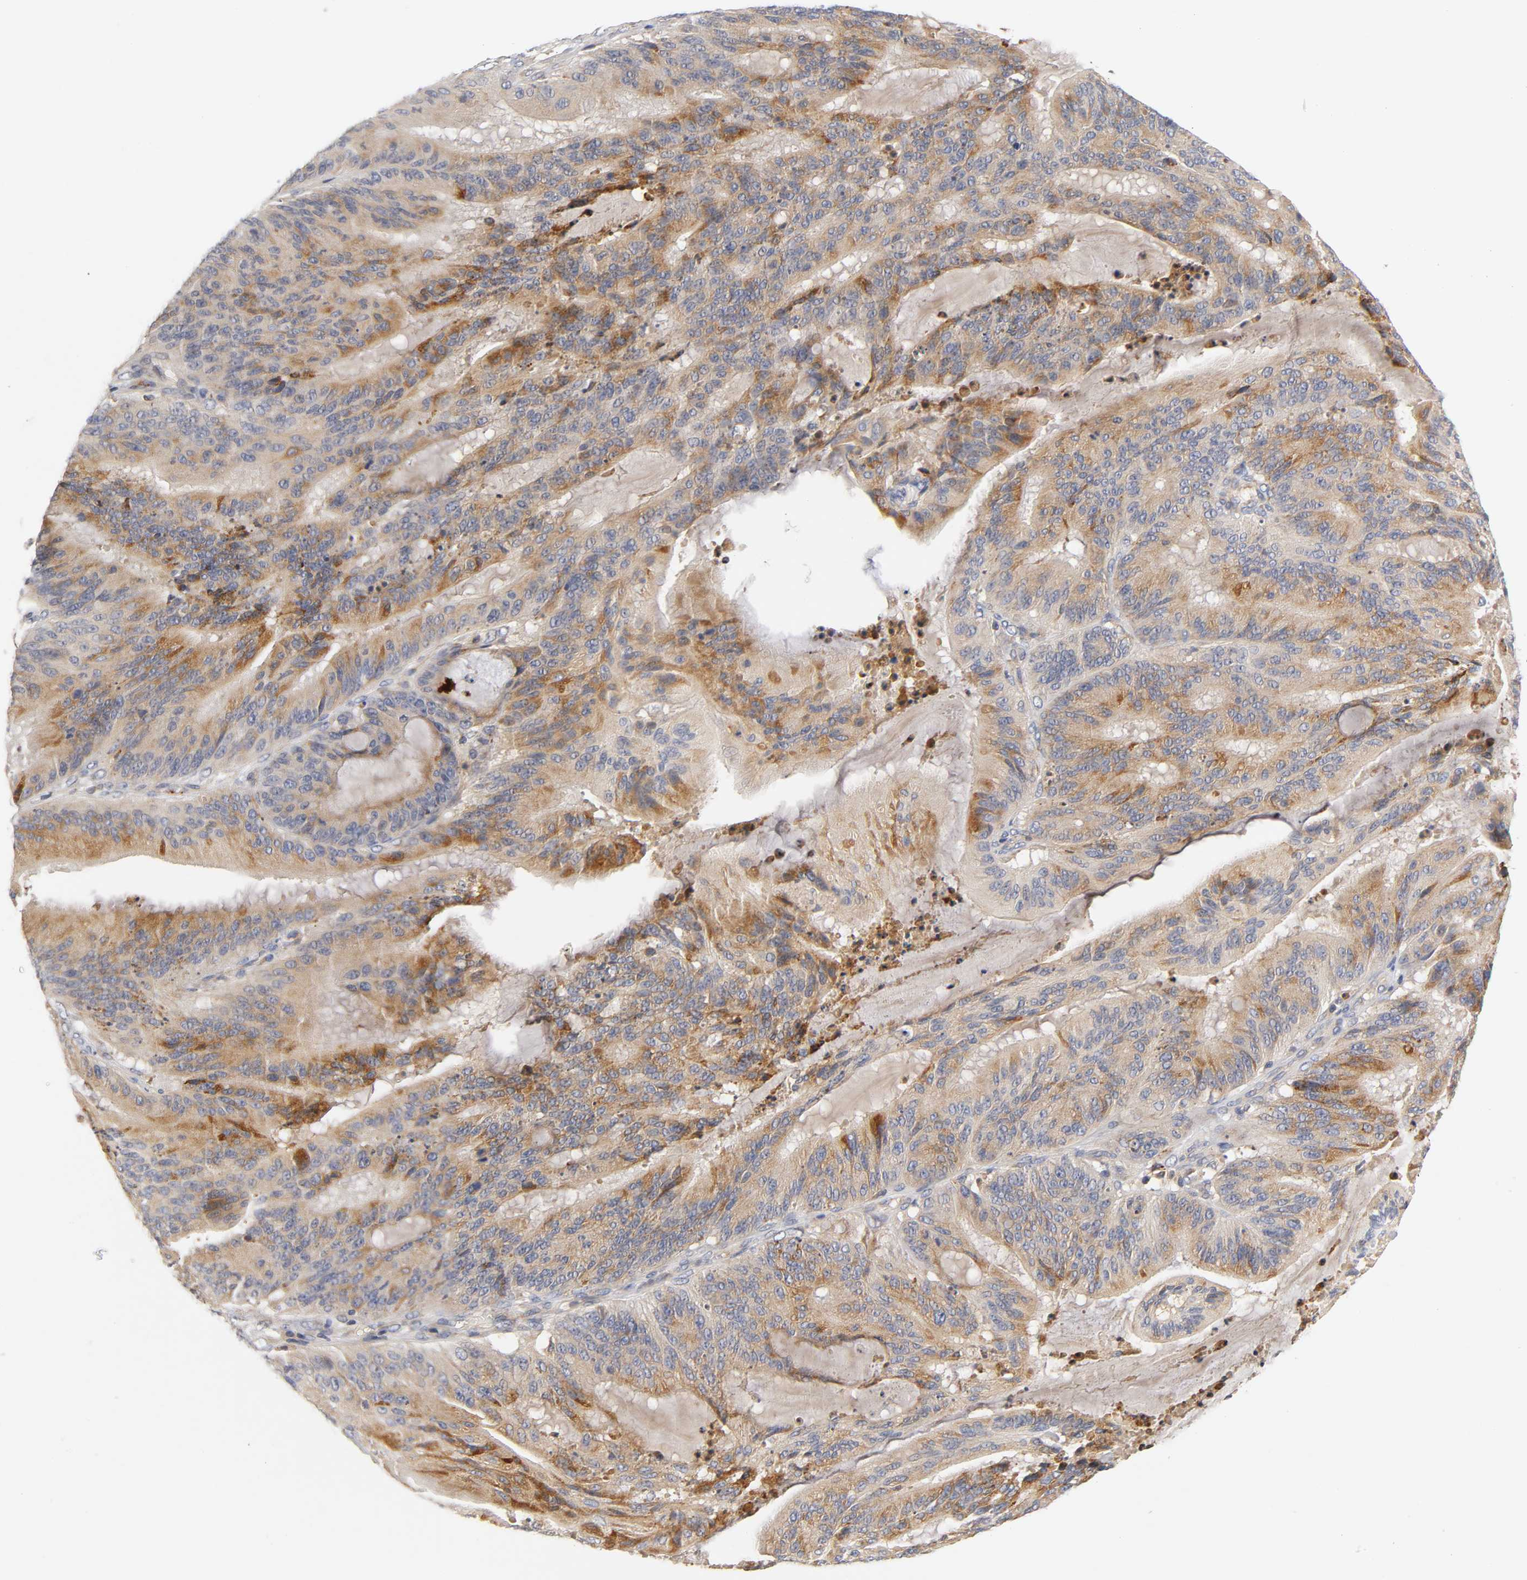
{"staining": {"intensity": "moderate", "quantity": ">75%", "location": "cytoplasmic/membranous"}, "tissue": "liver cancer", "cell_type": "Tumor cells", "image_type": "cancer", "snomed": [{"axis": "morphology", "description": "Cholangiocarcinoma"}, {"axis": "topography", "description": "Liver"}], "caption": "Moderate cytoplasmic/membranous expression for a protein is present in about >75% of tumor cells of liver cancer (cholangiocarcinoma) using immunohistochemistry.", "gene": "RHOA", "patient": {"sex": "female", "age": 73}}